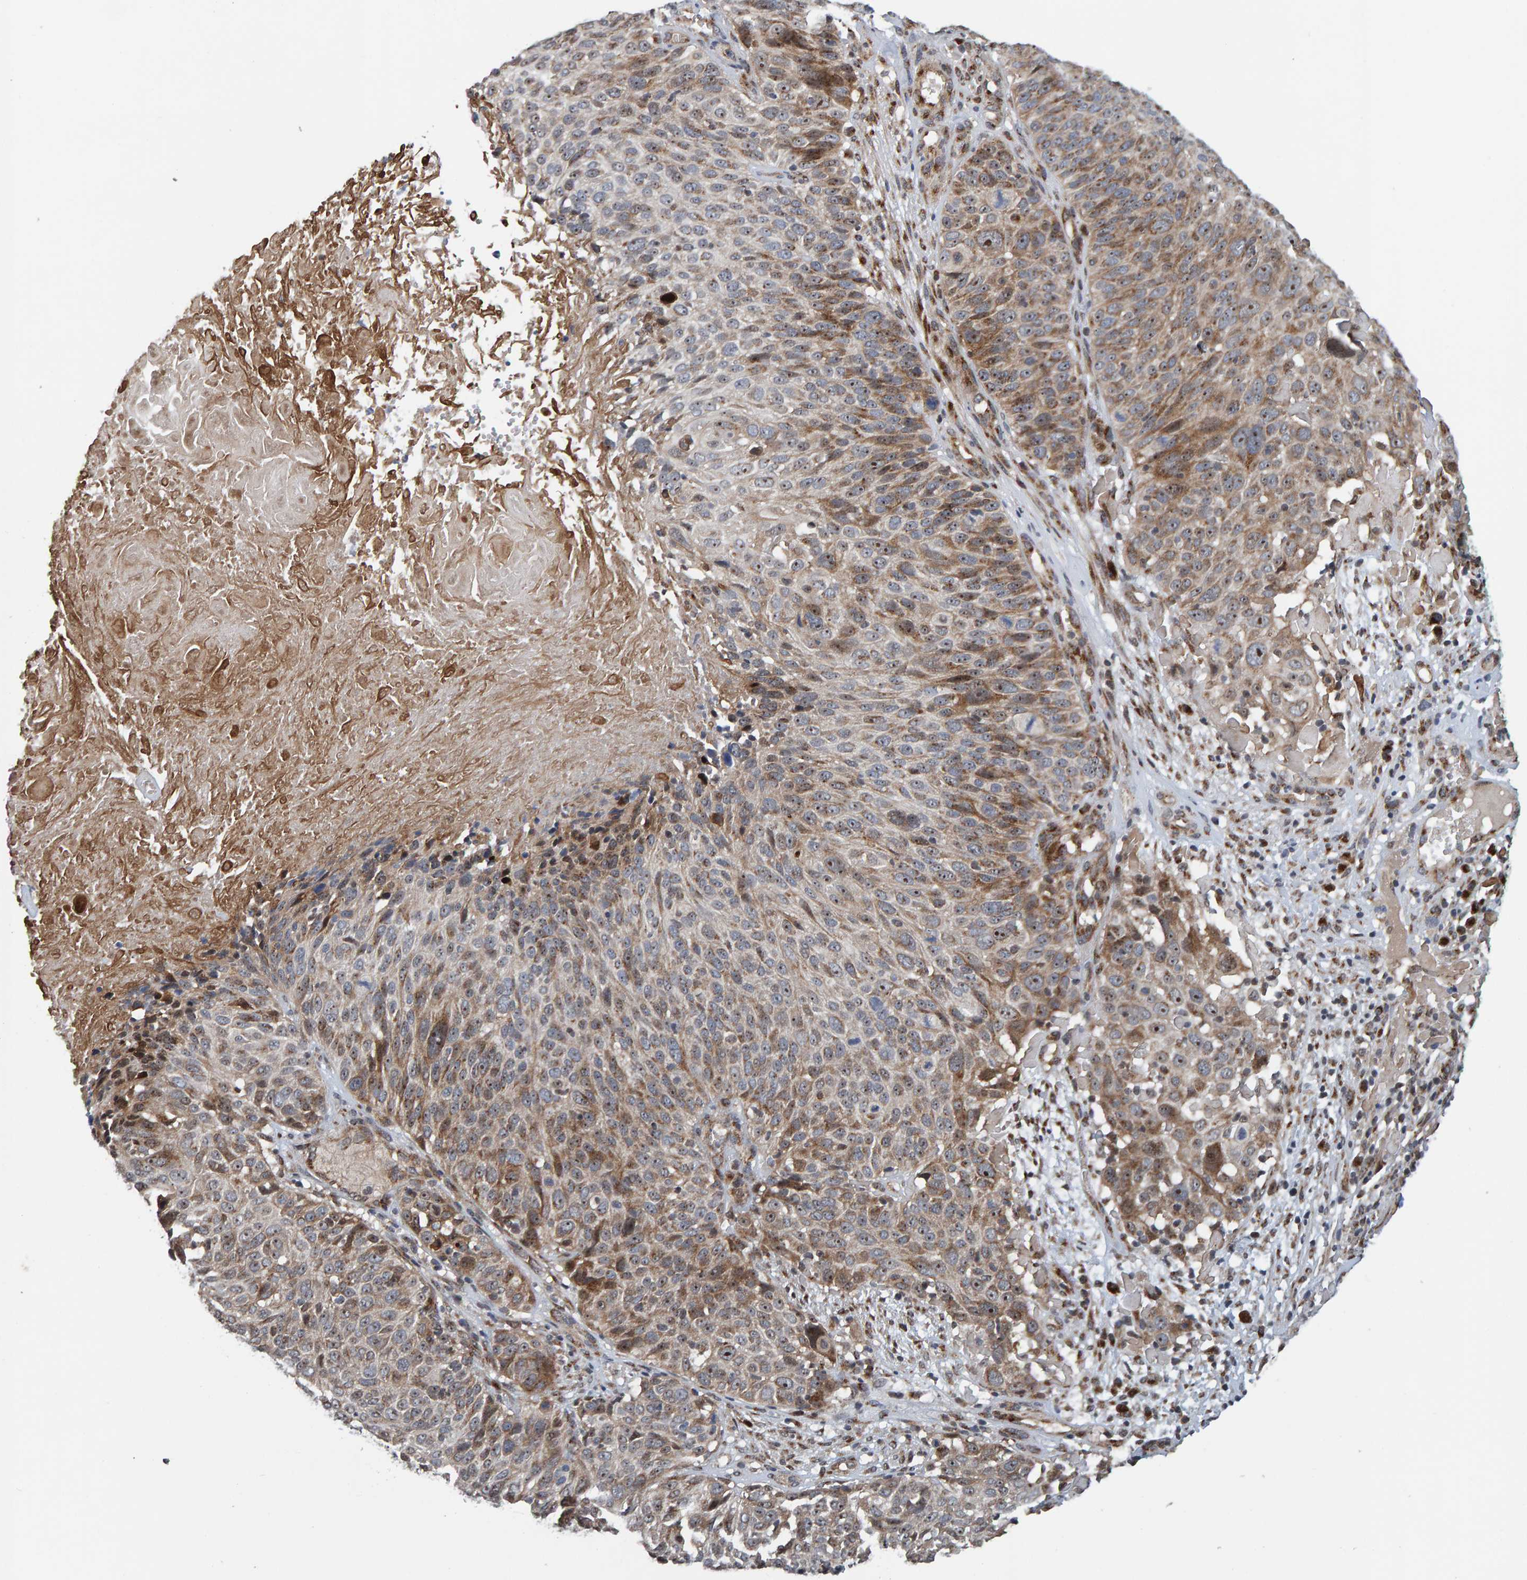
{"staining": {"intensity": "moderate", "quantity": ">75%", "location": "cytoplasmic/membranous,nuclear"}, "tissue": "cervical cancer", "cell_type": "Tumor cells", "image_type": "cancer", "snomed": [{"axis": "morphology", "description": "Squamous cell carcinoma, NOS"}, {"axis": "topography", "description": "Cervix"}], "caption": "Immunohistochemistry (IHC) image of neoplastic tissue: human cervical cancer (squamous cell carcinoma) stained using IHC shows medium levels of moderate protein expression localized specifically in the cytoplasmic/membranous and nuclear of tumor cells, appearing as a cytoplasmic/membranous and nuclear brown color.", "gene": "CCDC25", "patient": {"sex": "female", "age": 74}}